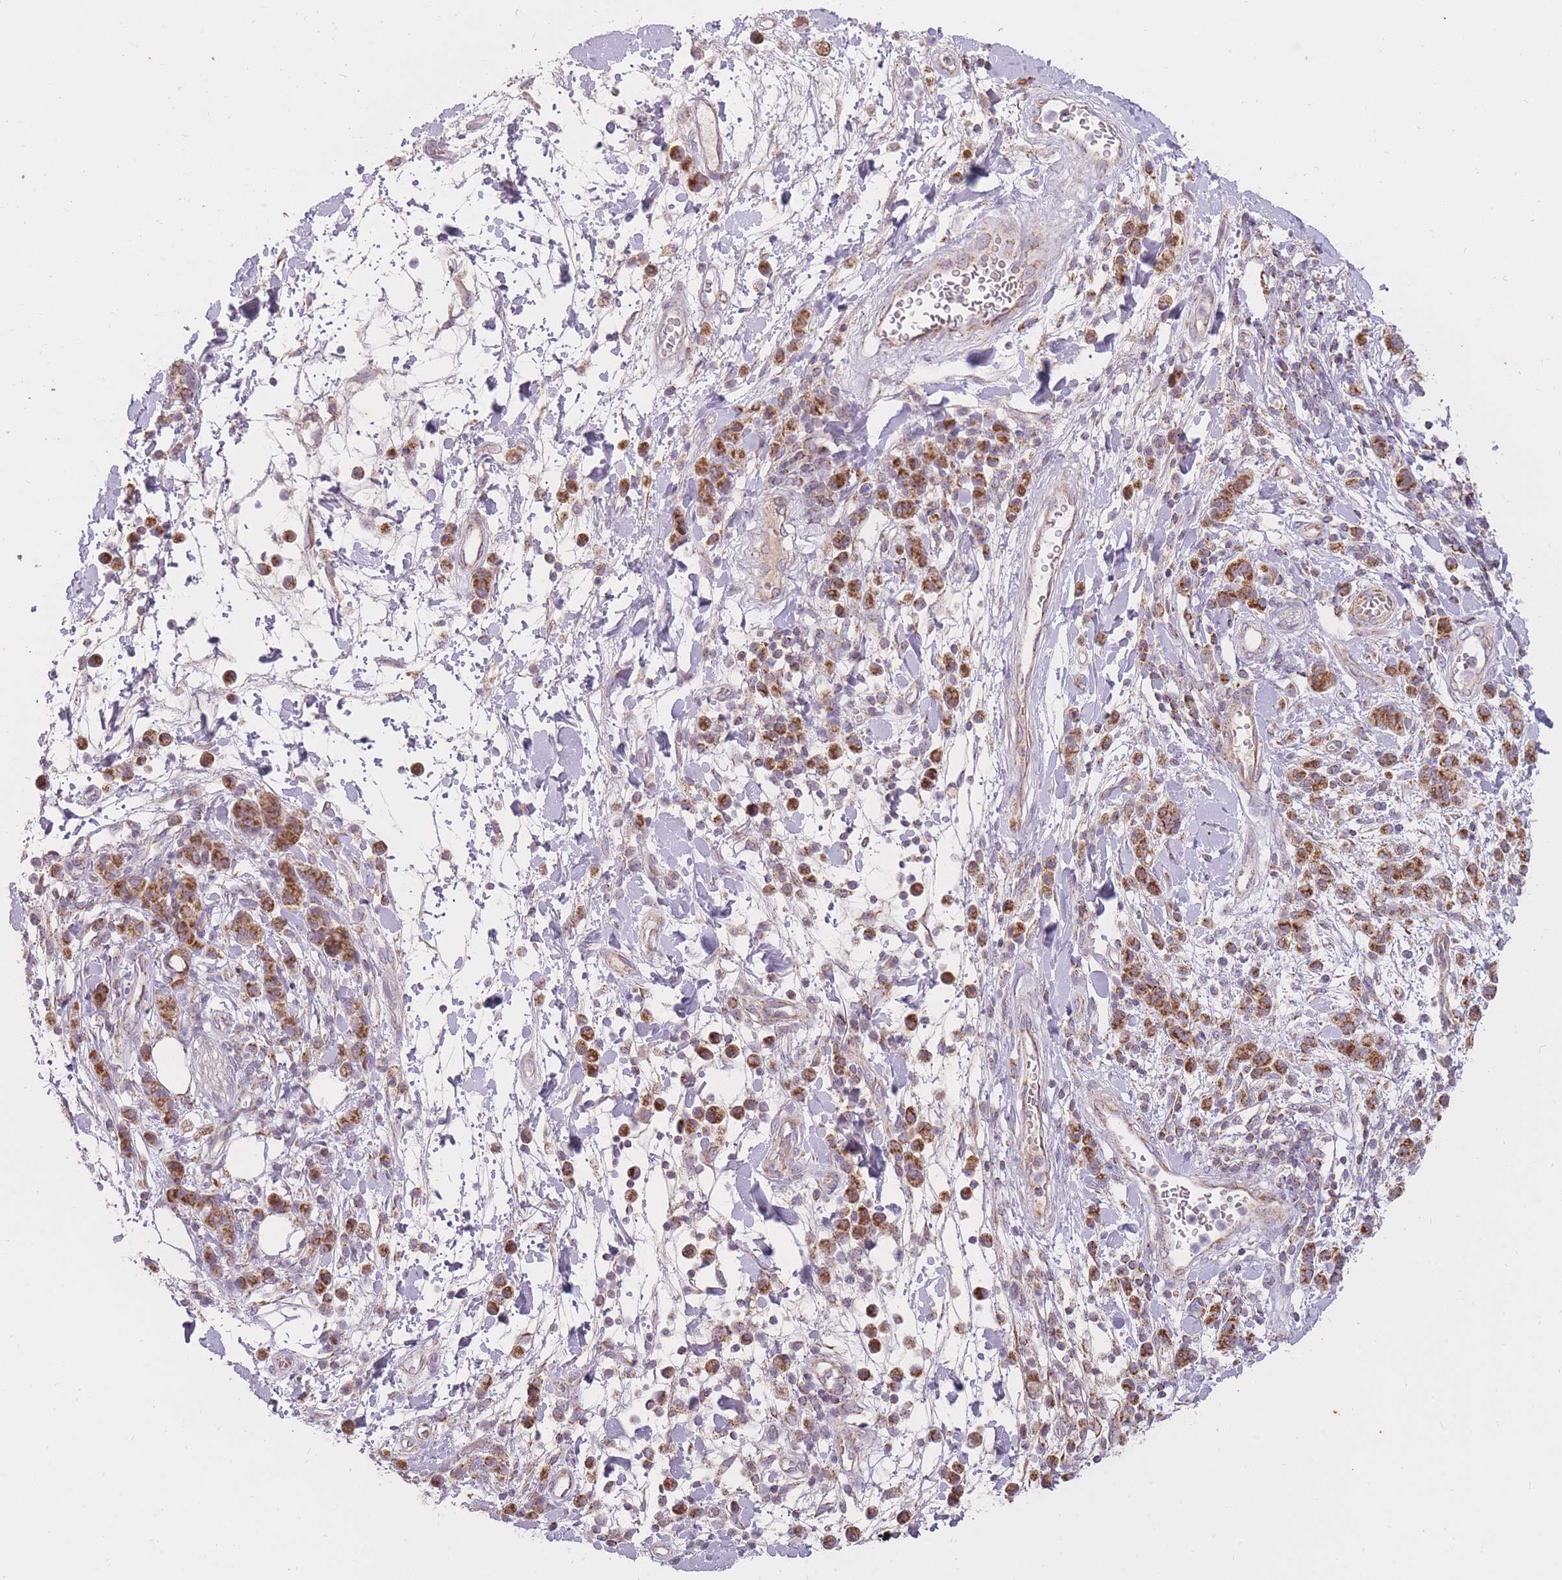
{"staining": {"intensity": "strong", "quantity": ">75%", "location": "cytoplasmic/membranous"}, "tissue": "stomach cancer", "cell_type": "Tumor cells", "image_type": "cancer", "snomed": [{"axis": "morphology", "description": "Adenocarcinoma, NOS"}, {"axis": "topography", "description": "Stomach"}], "caption": "Human stomach cancer (adenocarcinoma) stained with a brown dye demonstrates strong cytoplasmic/membranous positive staining in approximately >75% of tumor cells.", "gene": "LIN7C", "patient": {"sex": "male", "age": 77}}